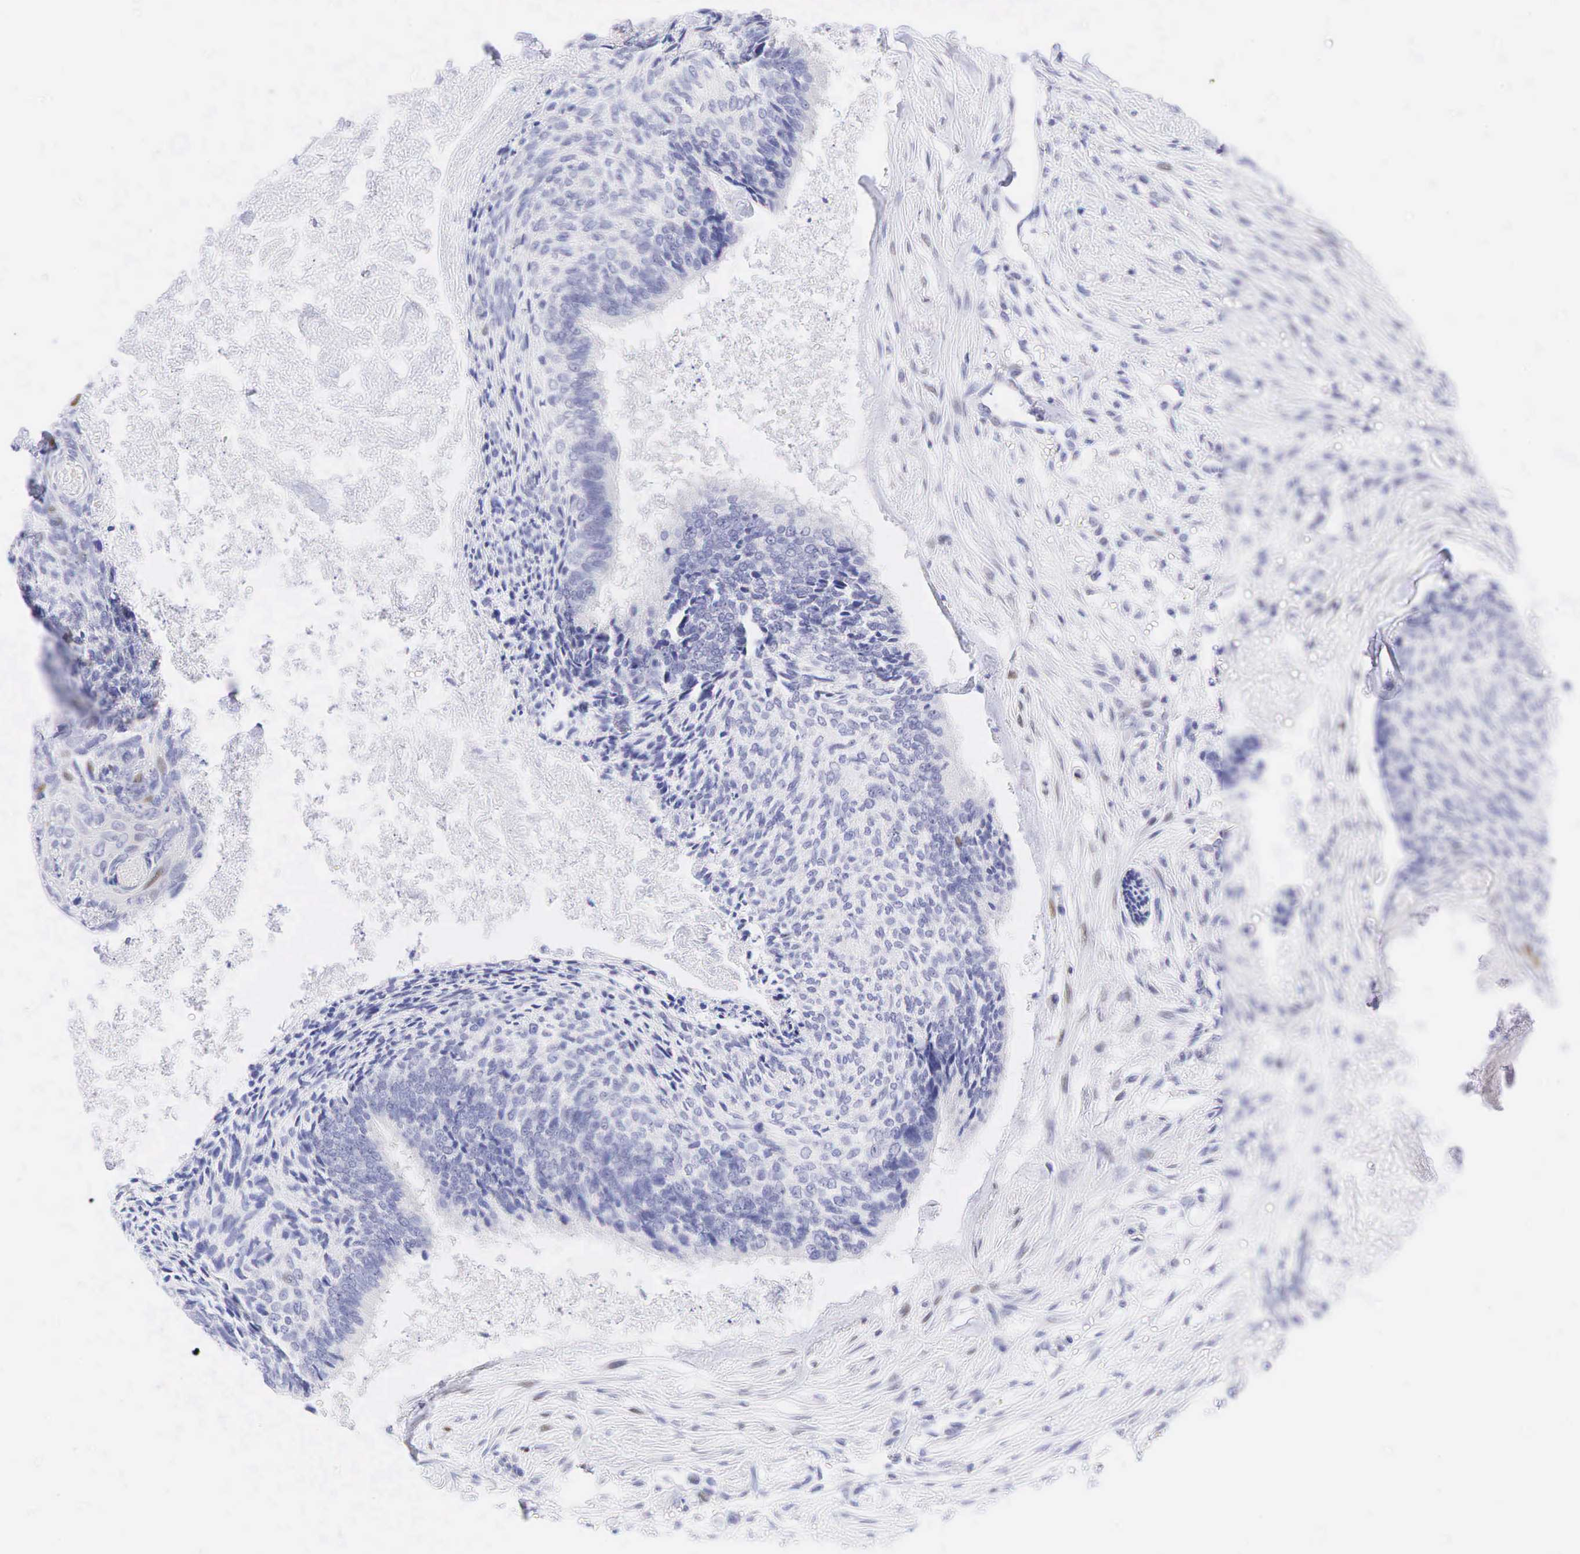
{"staining": {"intensity": "negative", "quantity": "none", "location": "none"}, "tissue": "head and neck cancer", "cell_type": "Tumor cells", "image_type": "cancer", "snomed": [{"axis": "morphology", "description": "Squamous cell carcinoma, NOS"}, {"axis": "topography", "description": "Salivary gland"}, {"axis": "topography", "description": "Head-Neck"}], "caption": "Immunohistochemistry micrograph of human head and neck cancer stained for a protein (brown), which exhibits no staining in tumor cells.", "gene": "AR", "patient": {"sex": "male", "age": 70}}